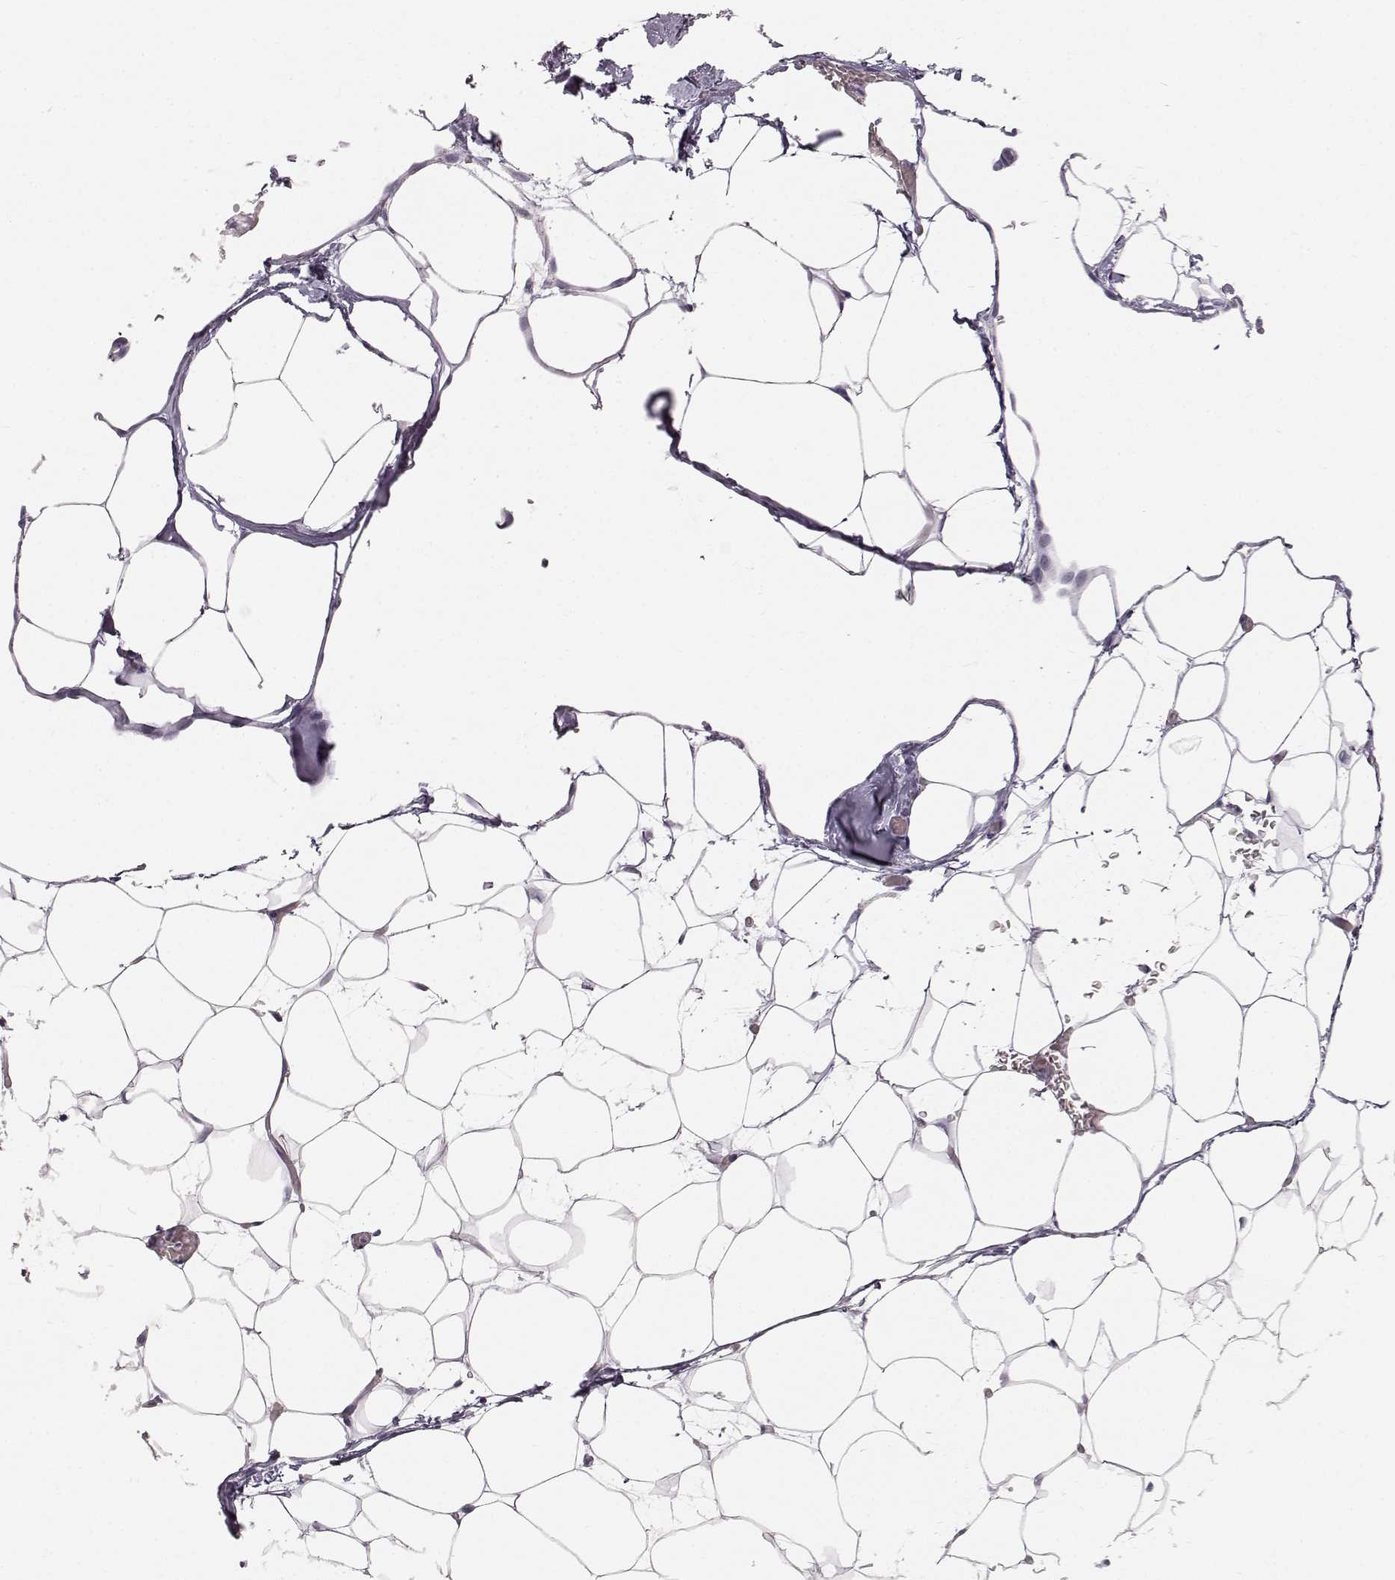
{"staining": {"intensity": "negative", "quantity": "none", "location": "none"}, "tissue": "adipose tissue", "cell_type": "Adipocytes", "image_type": "normal", "snomed": [{"axis": "morphology", "description": "Normal tissue, NOS"}, {"axis": "topography", "description": "Adipose tissue"}], "caption": "A high-resolution photomicrograph shows IHC staining of normal adipose tissue, which displays no significant staining in adipocytes.", "gene": "KRTAP16", "patient": {"sex": "male", "age": 57}}